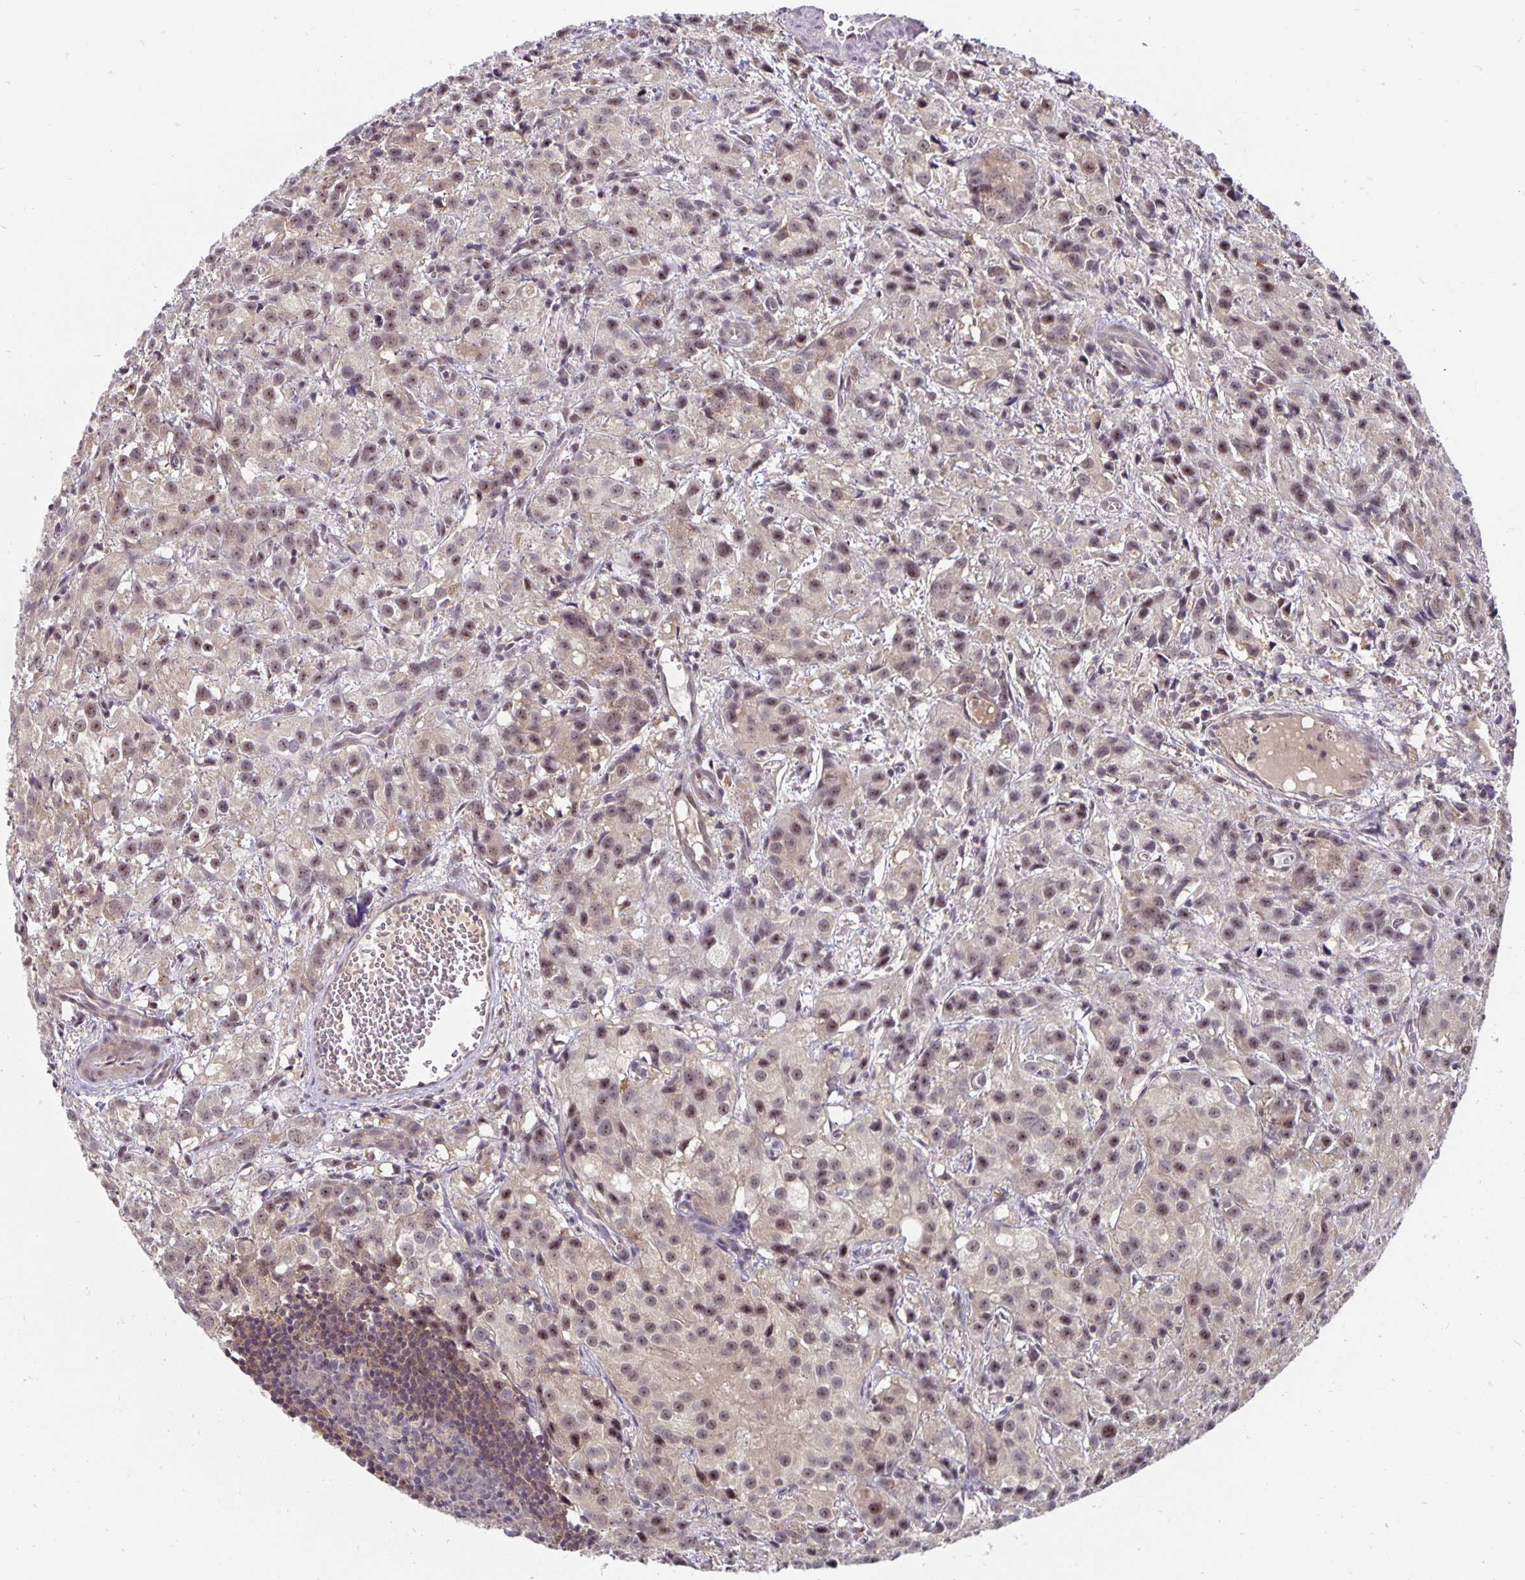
{"staining": {"intensity": "weak", "quantity": ">75%", "location": "nuclear"}, "tissue": "prostate cancer", "cell_type": "Tumor cells", "image_type": "cancer", "snomed": [{"axis": "morphology", "description": "Adenocarcinoma, High grade"}, {"axis": "topography", "description": "Prostate"}], "caption": "Protein expression analysis of human prostate cancer (high-grade adenocarcinoma) reveals weak nuclear positivity in approximately >75% of tumor cells. (brown staining indicates protein expression, while blue staining denotes nuclei).", "gene": "EXOC6B", "patient": {"sex": "male", "age": 86}}